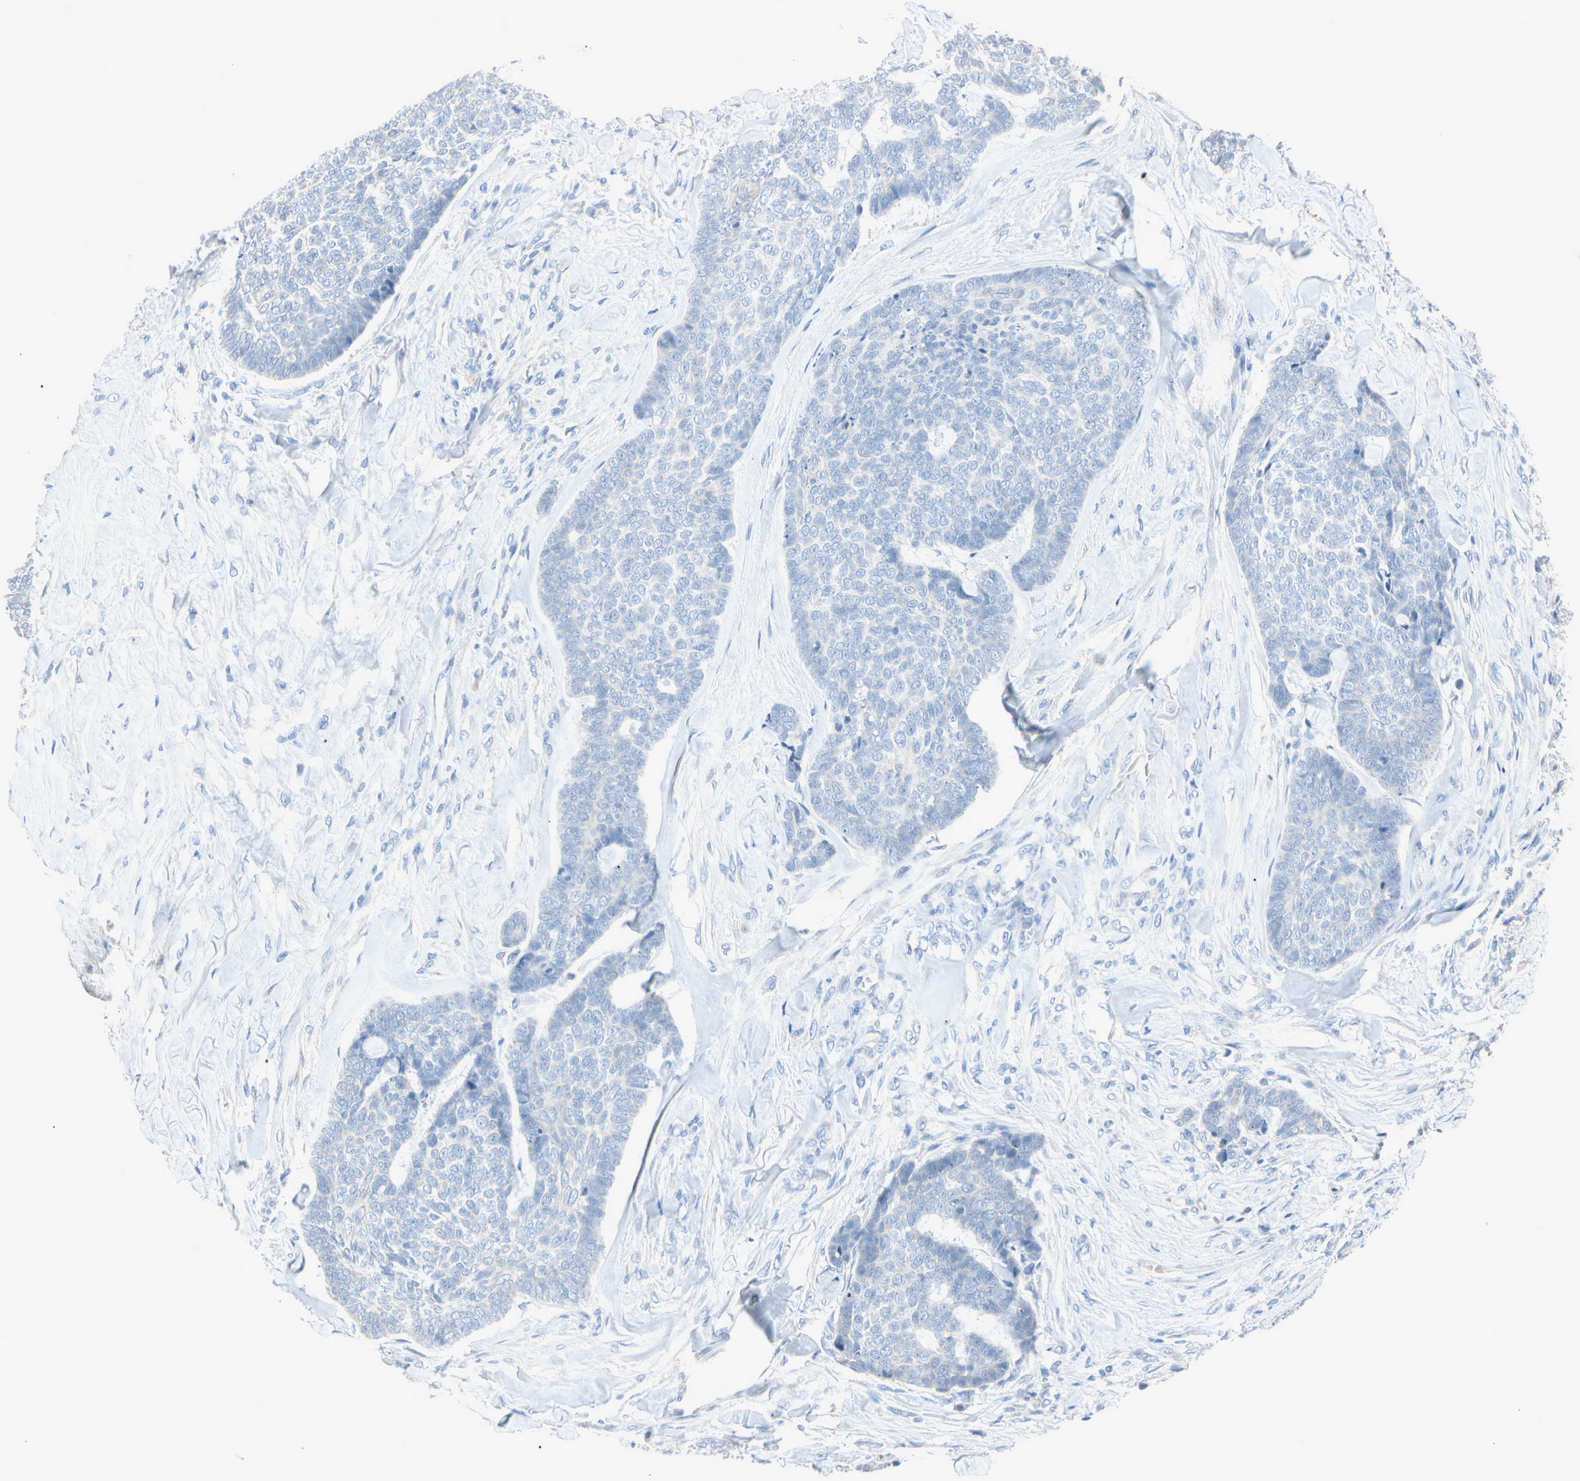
{"staining": {"intensity": "negative", "quantity": "none", "location": "none"}, "tissue": "skin cancer", "cell_type": "Tumor cells", "image_type": "cancer", "snomed": [{"axis": "morphology", "description": "Basal cell carcinoma"}, {"axis": "topography", "description": "Skin"}], "caption": "The image demonstrates no significant expression in tumor cells of skin cancer (basal cell carcinoma).", "gene": "MARK1", "patient": {"sex": "male", "age": 84}}